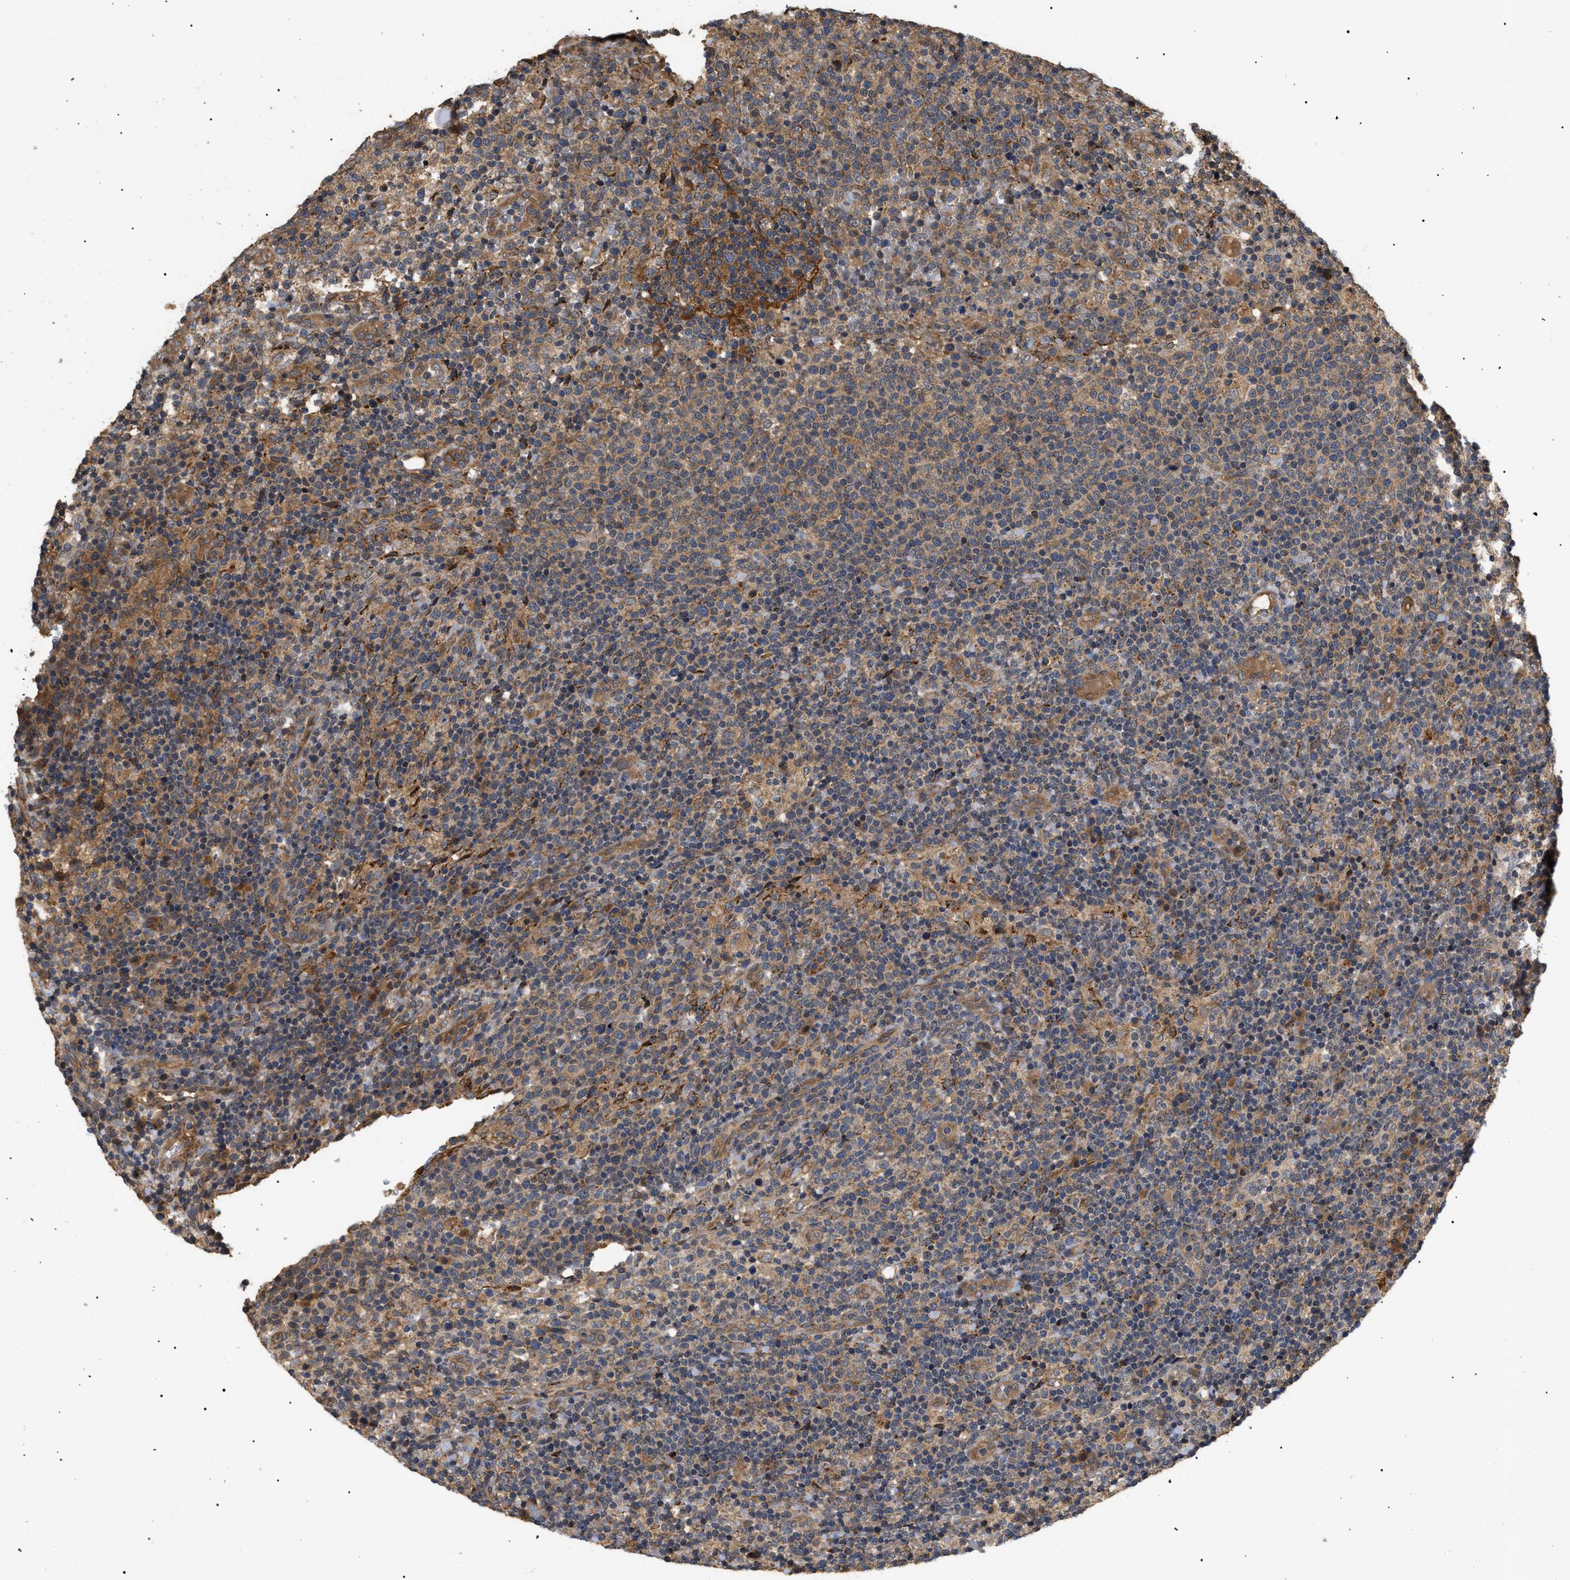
{"staining": {"intensity": "weak", "quantity": ">75%", "location": "cytoplasmic/membranous"}, "tissue": "lymphoma", "cell_type": "Tumor cells", "image_type": "cancer", "snomed": [{"axis": "morphology", "description": "Malignant lymphoma, non-Hodgkin's type, High grade"}, {"axis": "topography", "description": "Lymph node"}], "caption": "Immunohistochemistry (IHC) (DAB (3,3'-diaminobenzidine)) staining of human lymphoma demonstrates weak cytoplasmic/membranous protein expression in about >75% of tumor cells.", "gene": "ASTL", "patient": {"sex": "male", "age": 61}}